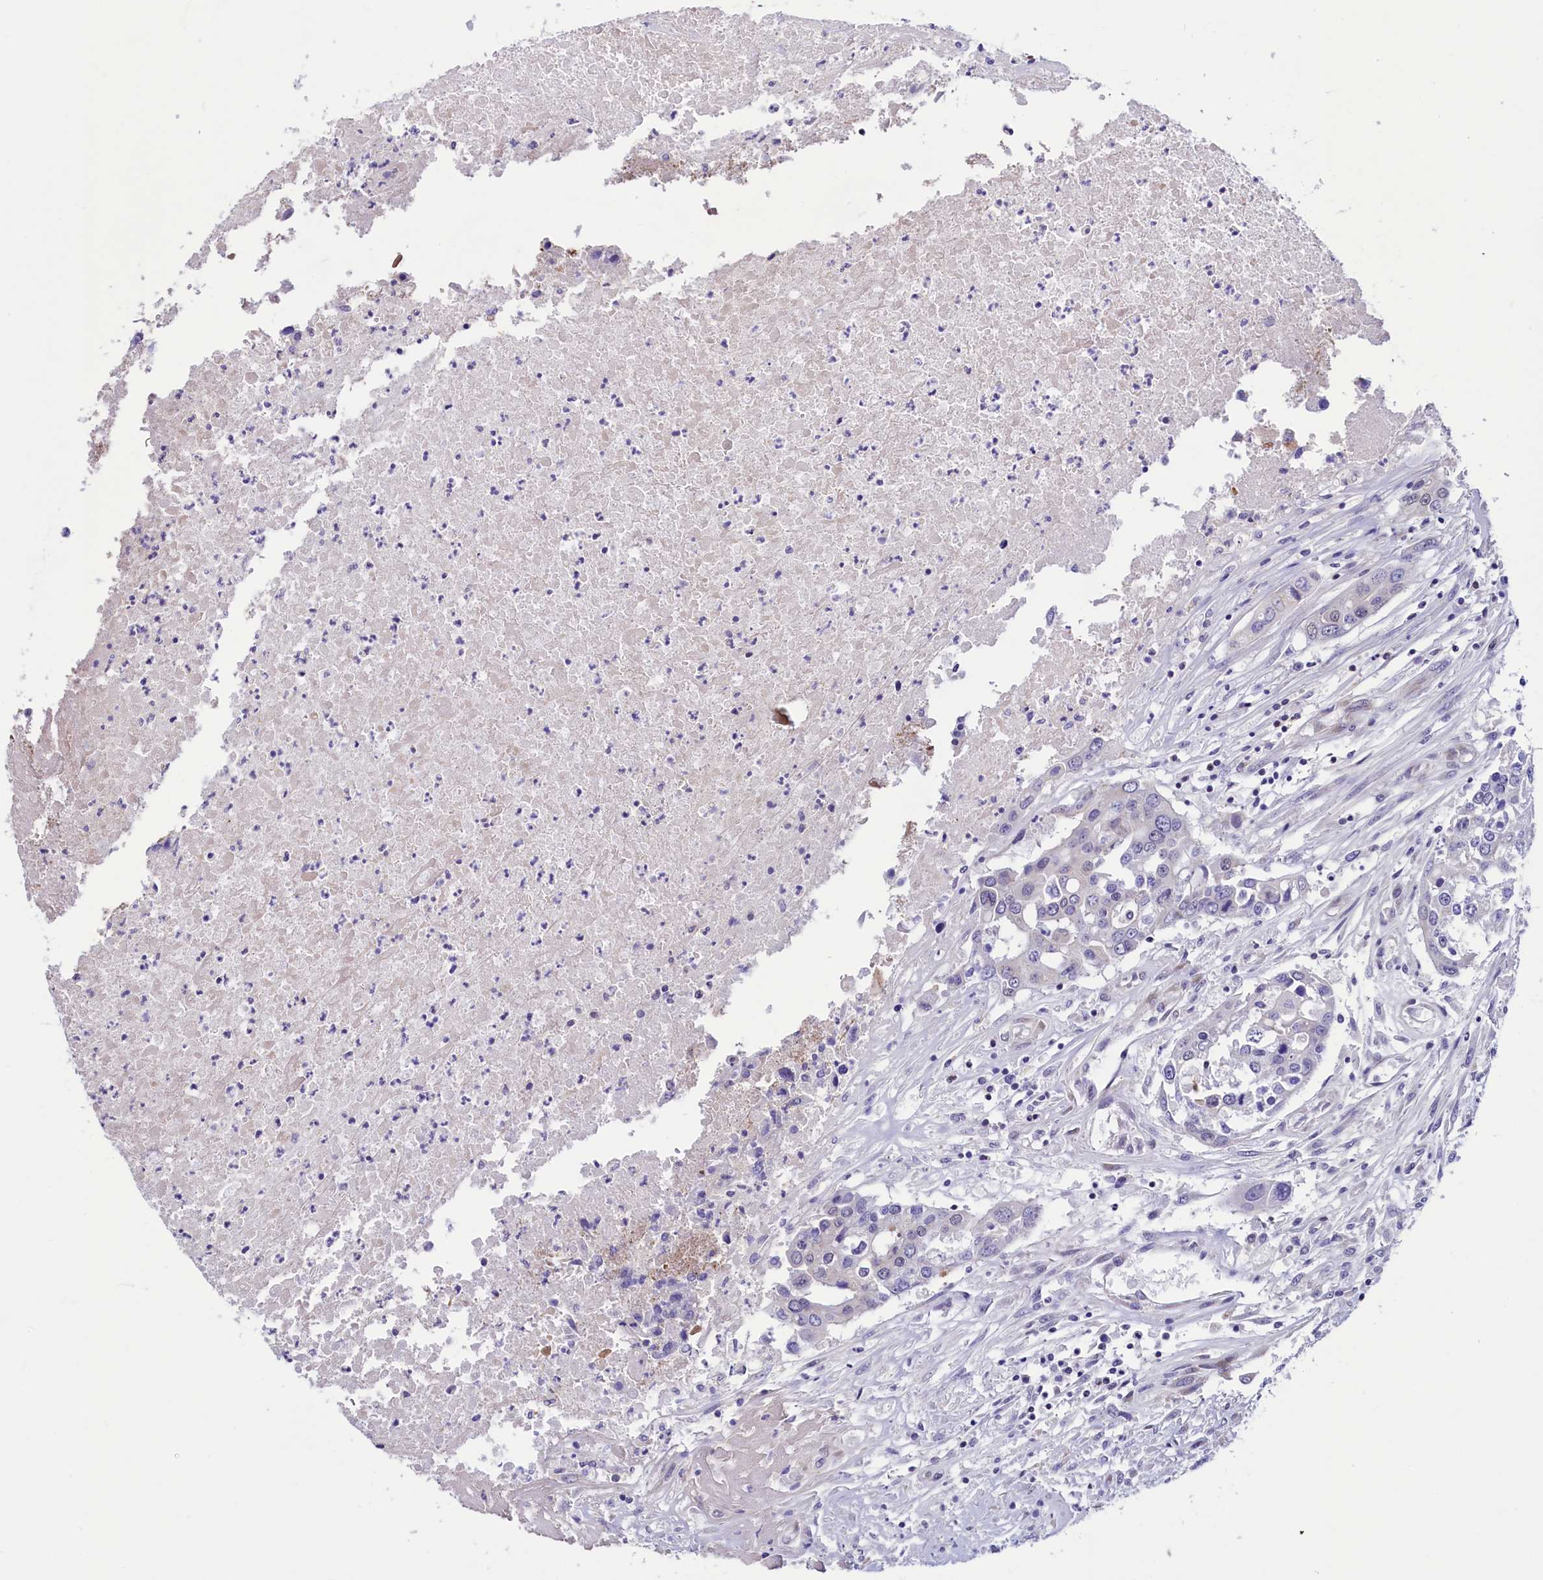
{"staining": {"intensity": "negative", "quantity": "none", "location": "none"}, "tissue": "colorectal cancer", "cell_type": "Tumor cells", "image_type": "cancer", "snomed": [{"axis": "morphology", "description": "Adenocarcinoma, NOS"}, {"axis": "topography", "description": "Colon"}], "caption": "This is a image of IHC staining of colorectal cancer, which shows no expression in tumor cells. (DAB (3,3'-diaminobenzidine) immunohistochemistry (IHC), high magnification).", "gene": "SEC24C", "patient": {"sex": "male", "age": 77}}